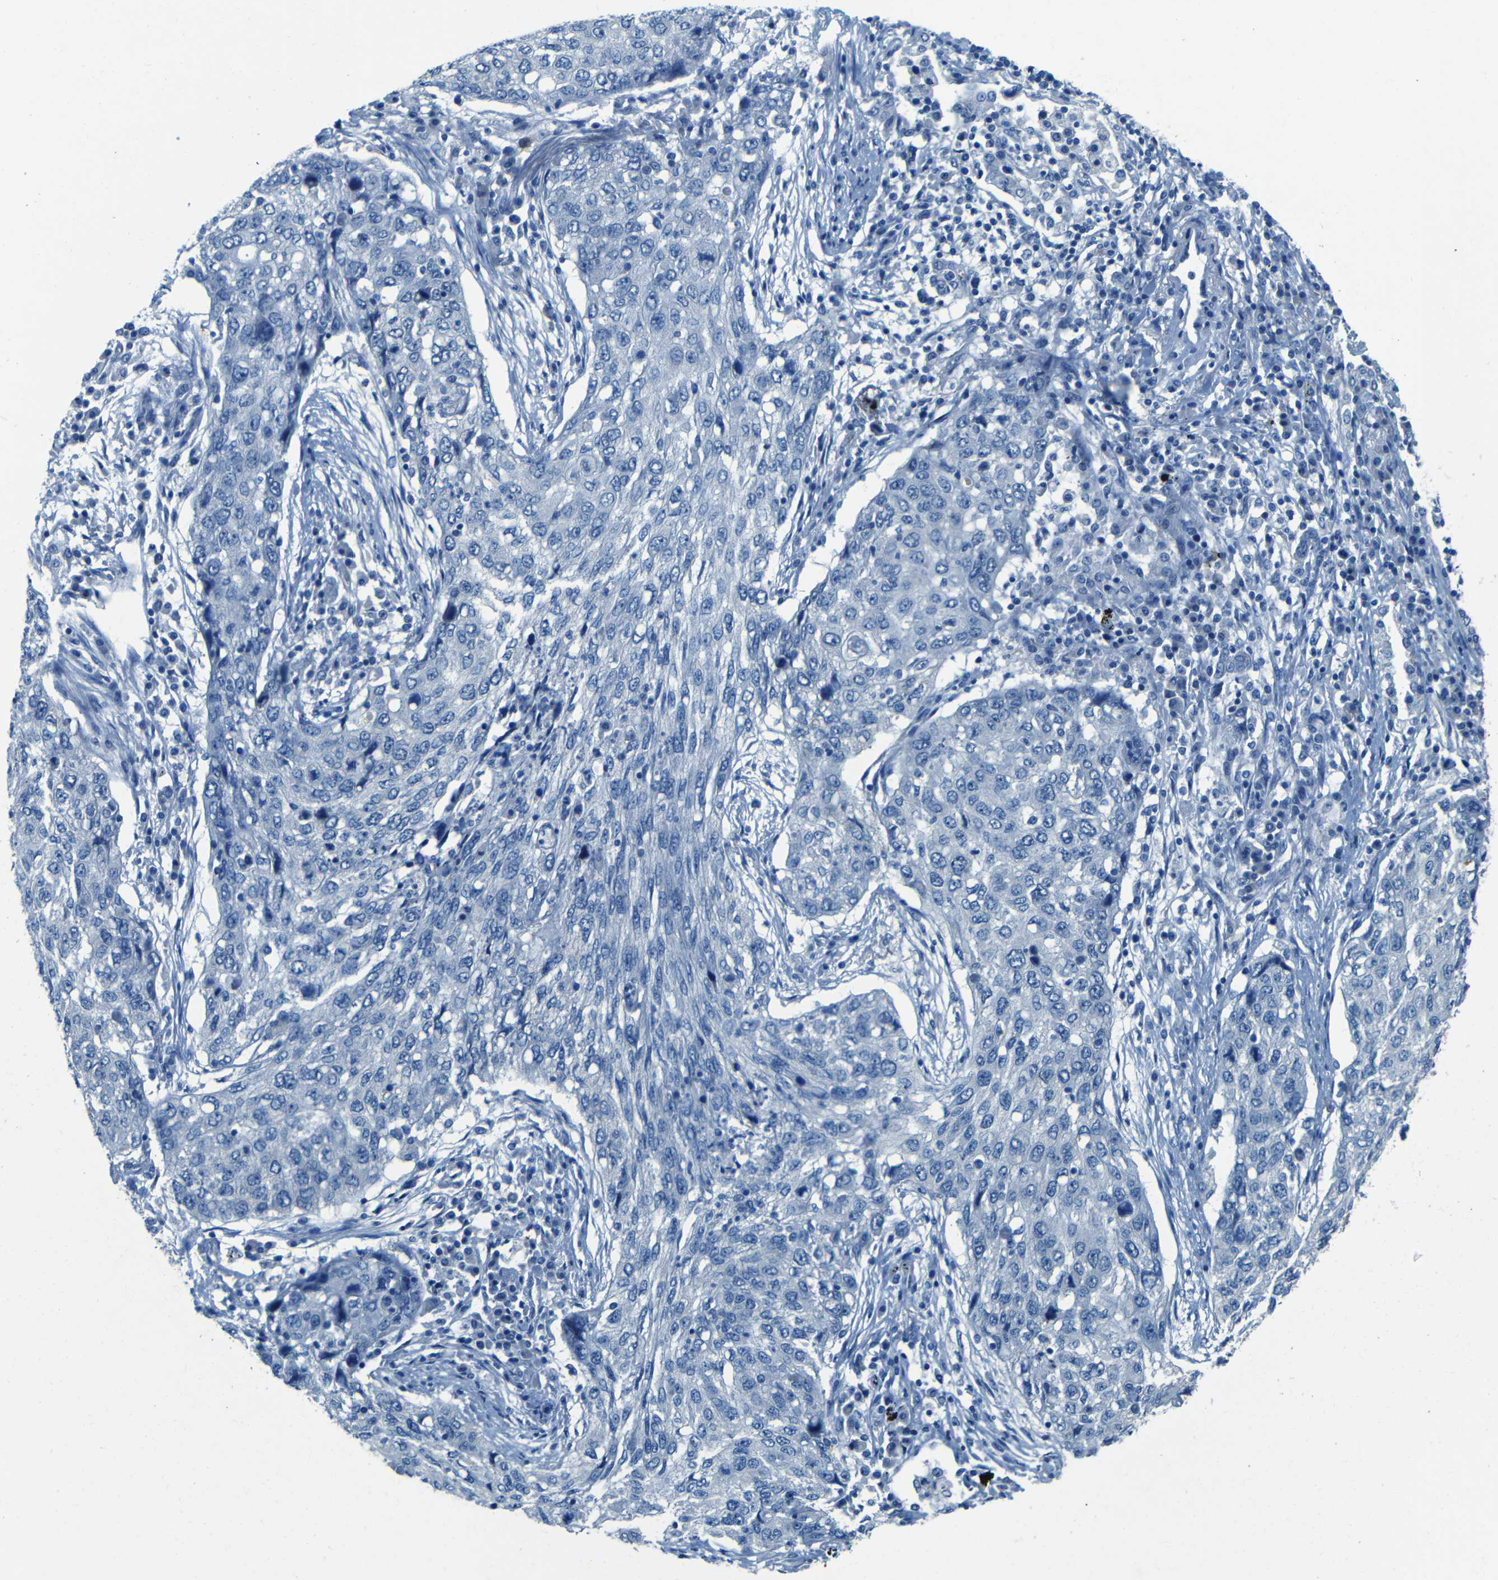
{"staining": {"intensity": "negative", "quantity": "none", "location": "none"}, "tissue": "lung cancer", "cell_type": "Tumor cells", "image_type": "cancer", "snomed": [{"axis": "morphology", "description": "Squamous cell carcinoma, NOS"}, {"axis": "topography", "description": "Lung"}], "caption": "Lung cancer (squamous cell carcinoma) was stained to show a protein in brown. There is no significant staining in tumor cells. (Stains: DAB (3,3'-diaminobenzidine) IHC with hematoxylin counter stain, Microscopy: brightfield microscopy at high magnification).", "gene": "MAP2", "patient": {"sex": "female", "age": 63}}